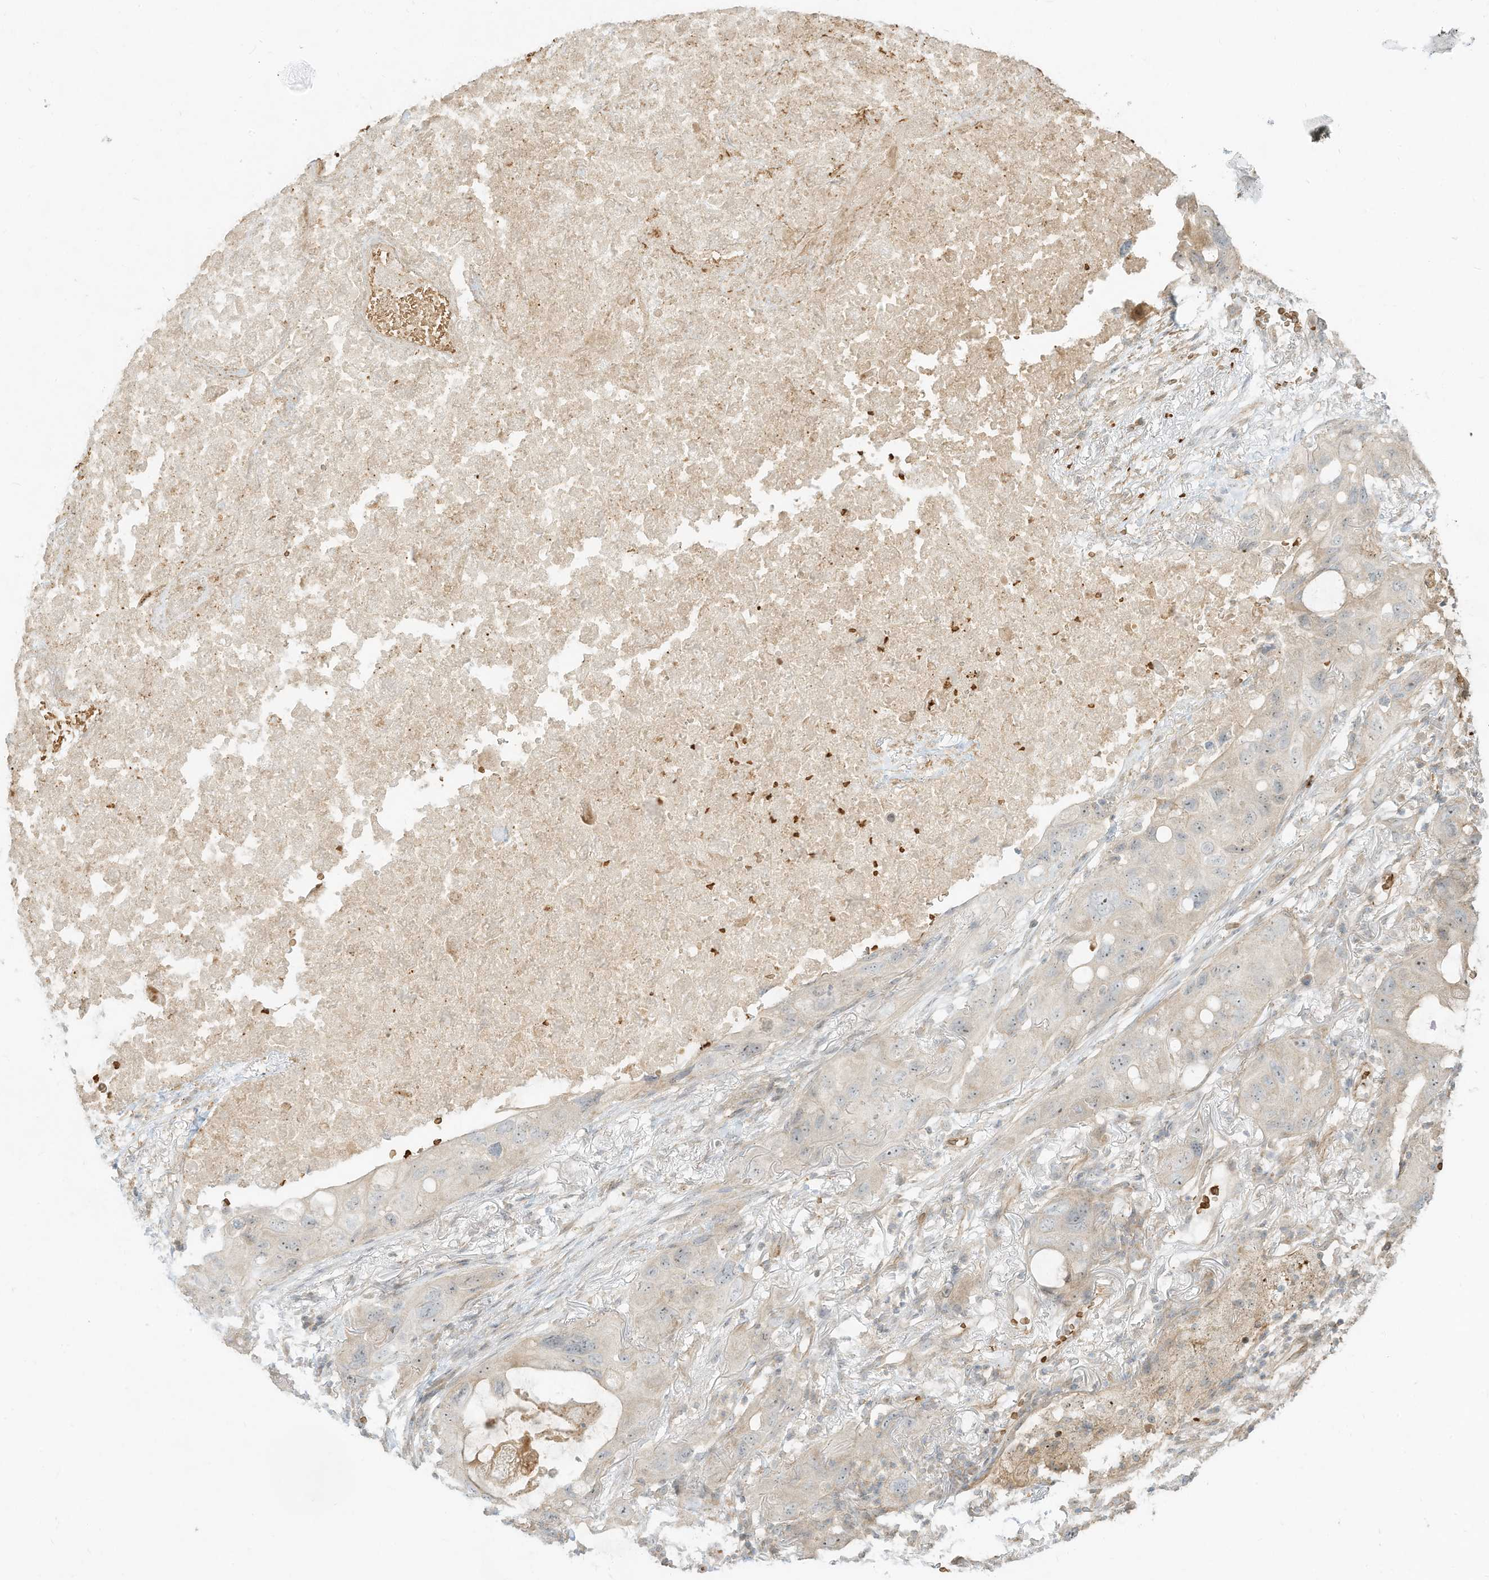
{"staining": {"intensity": "negative", "quantity": "none", "location": "none"}, "tissue": "lung cancer", "cell_type": "Tumor cells", "image_type": "cancer", "snomed": [{"axis": "morphology", "description": "Squamous cell carcinoma, NOS"}, {"axis": "topography", "description": "Lung"}], "caption": "This is an immunohistochemistry (IHC) histopathology image of human lung cancer (squamous cell carcinoma). There is no staining in tumor cells.", "gene": "OFD1", "patient": {"sex": "female", "age": 73}}